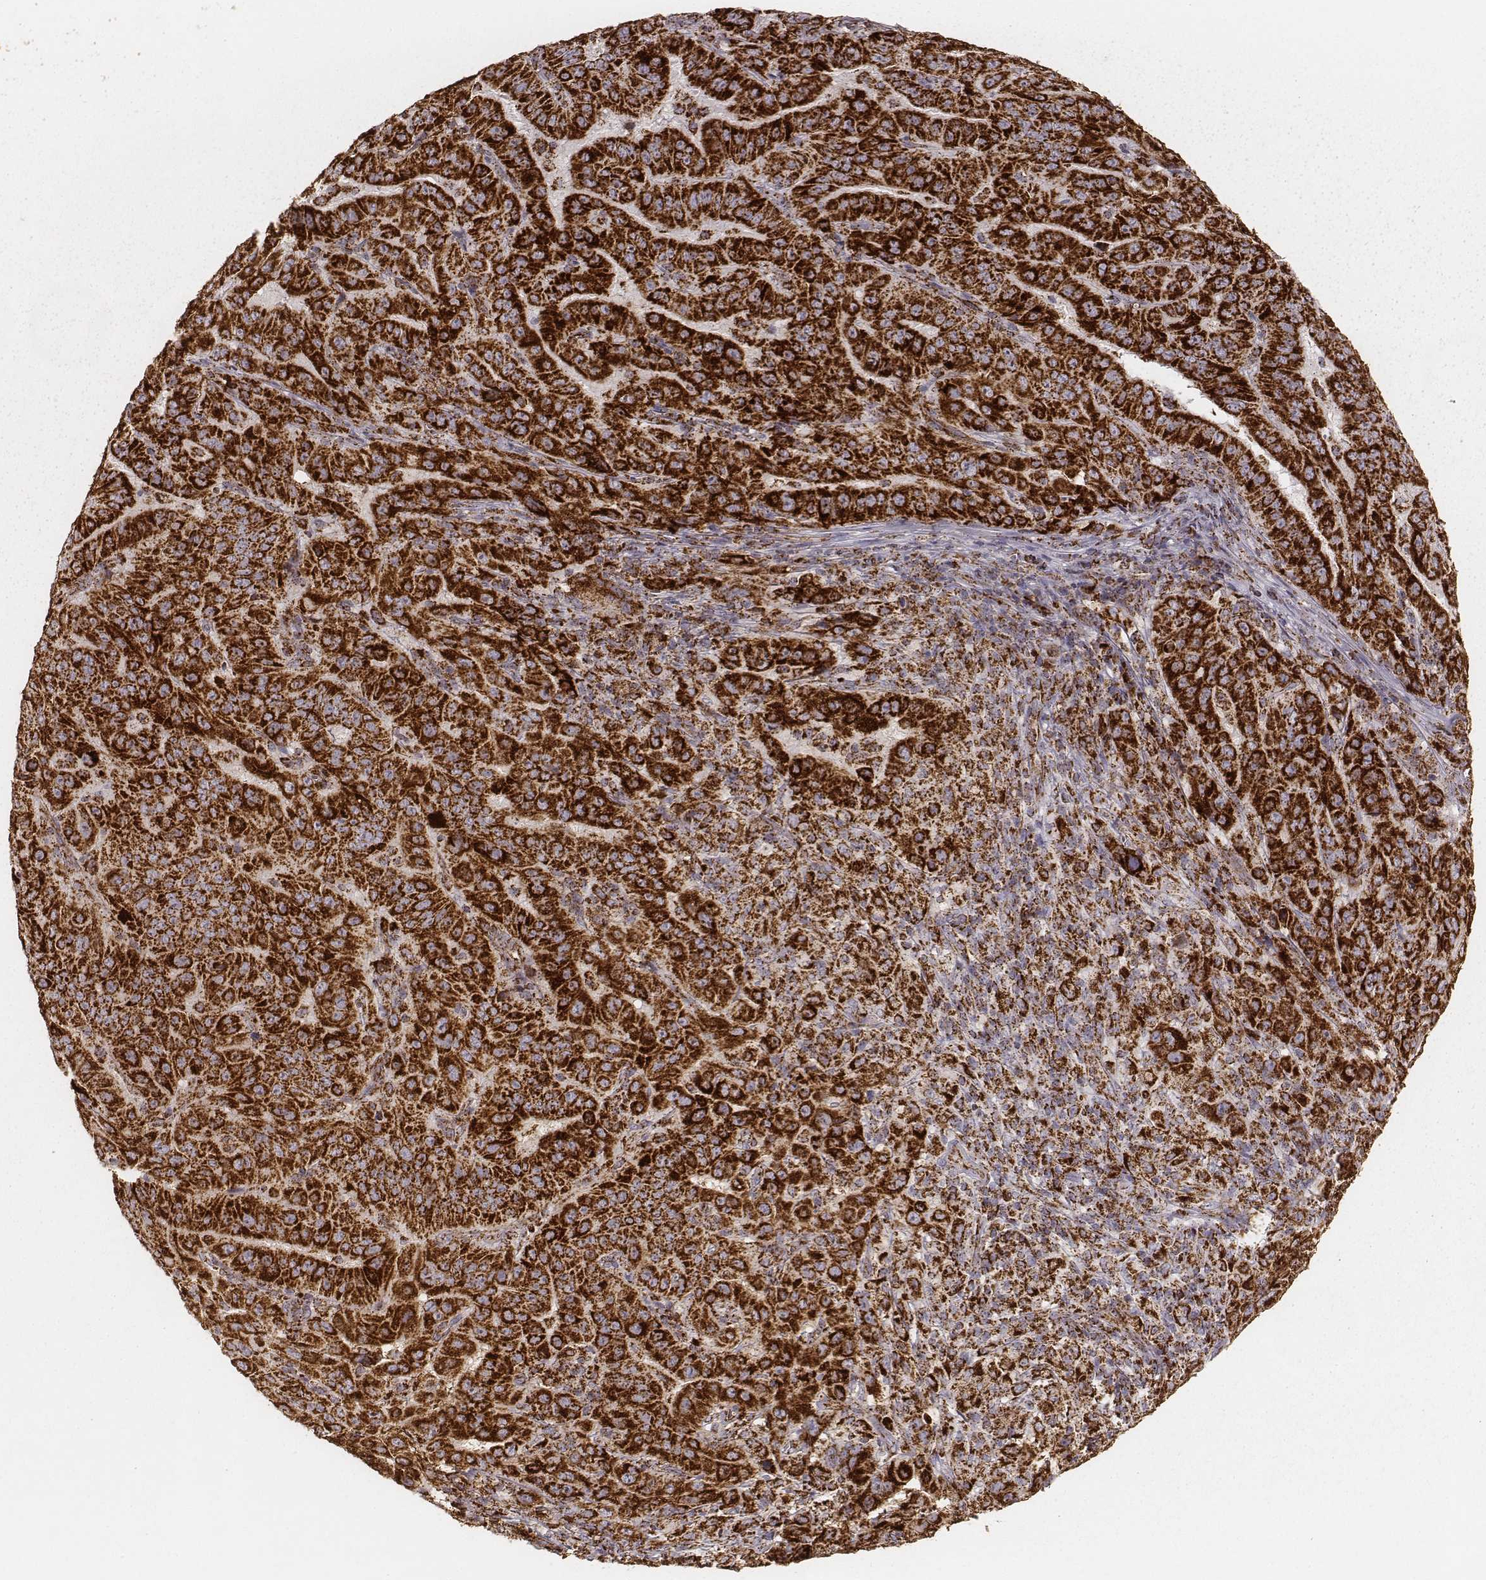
{"staining": {"intensity": "strong", "quantity": ">75%", "location": "cytoplasmic/membranous"}, "tissue": "pancreatic cancer", "cell_type": "Tumor cells", "image_type": "cancer", "snomed": [{"axis": "morphology", "description": "Adenocarcinoma, NOS"}, {"axis": "topography", "description": "Pancreas"}], "caption": "Protein expression analysis of pancreatic cancer displays strong cytoplasmic/membranous staining in approximately >75% of tumor cells.", "gene": "CS", "patient": {"sex": "male", "age": 63}}